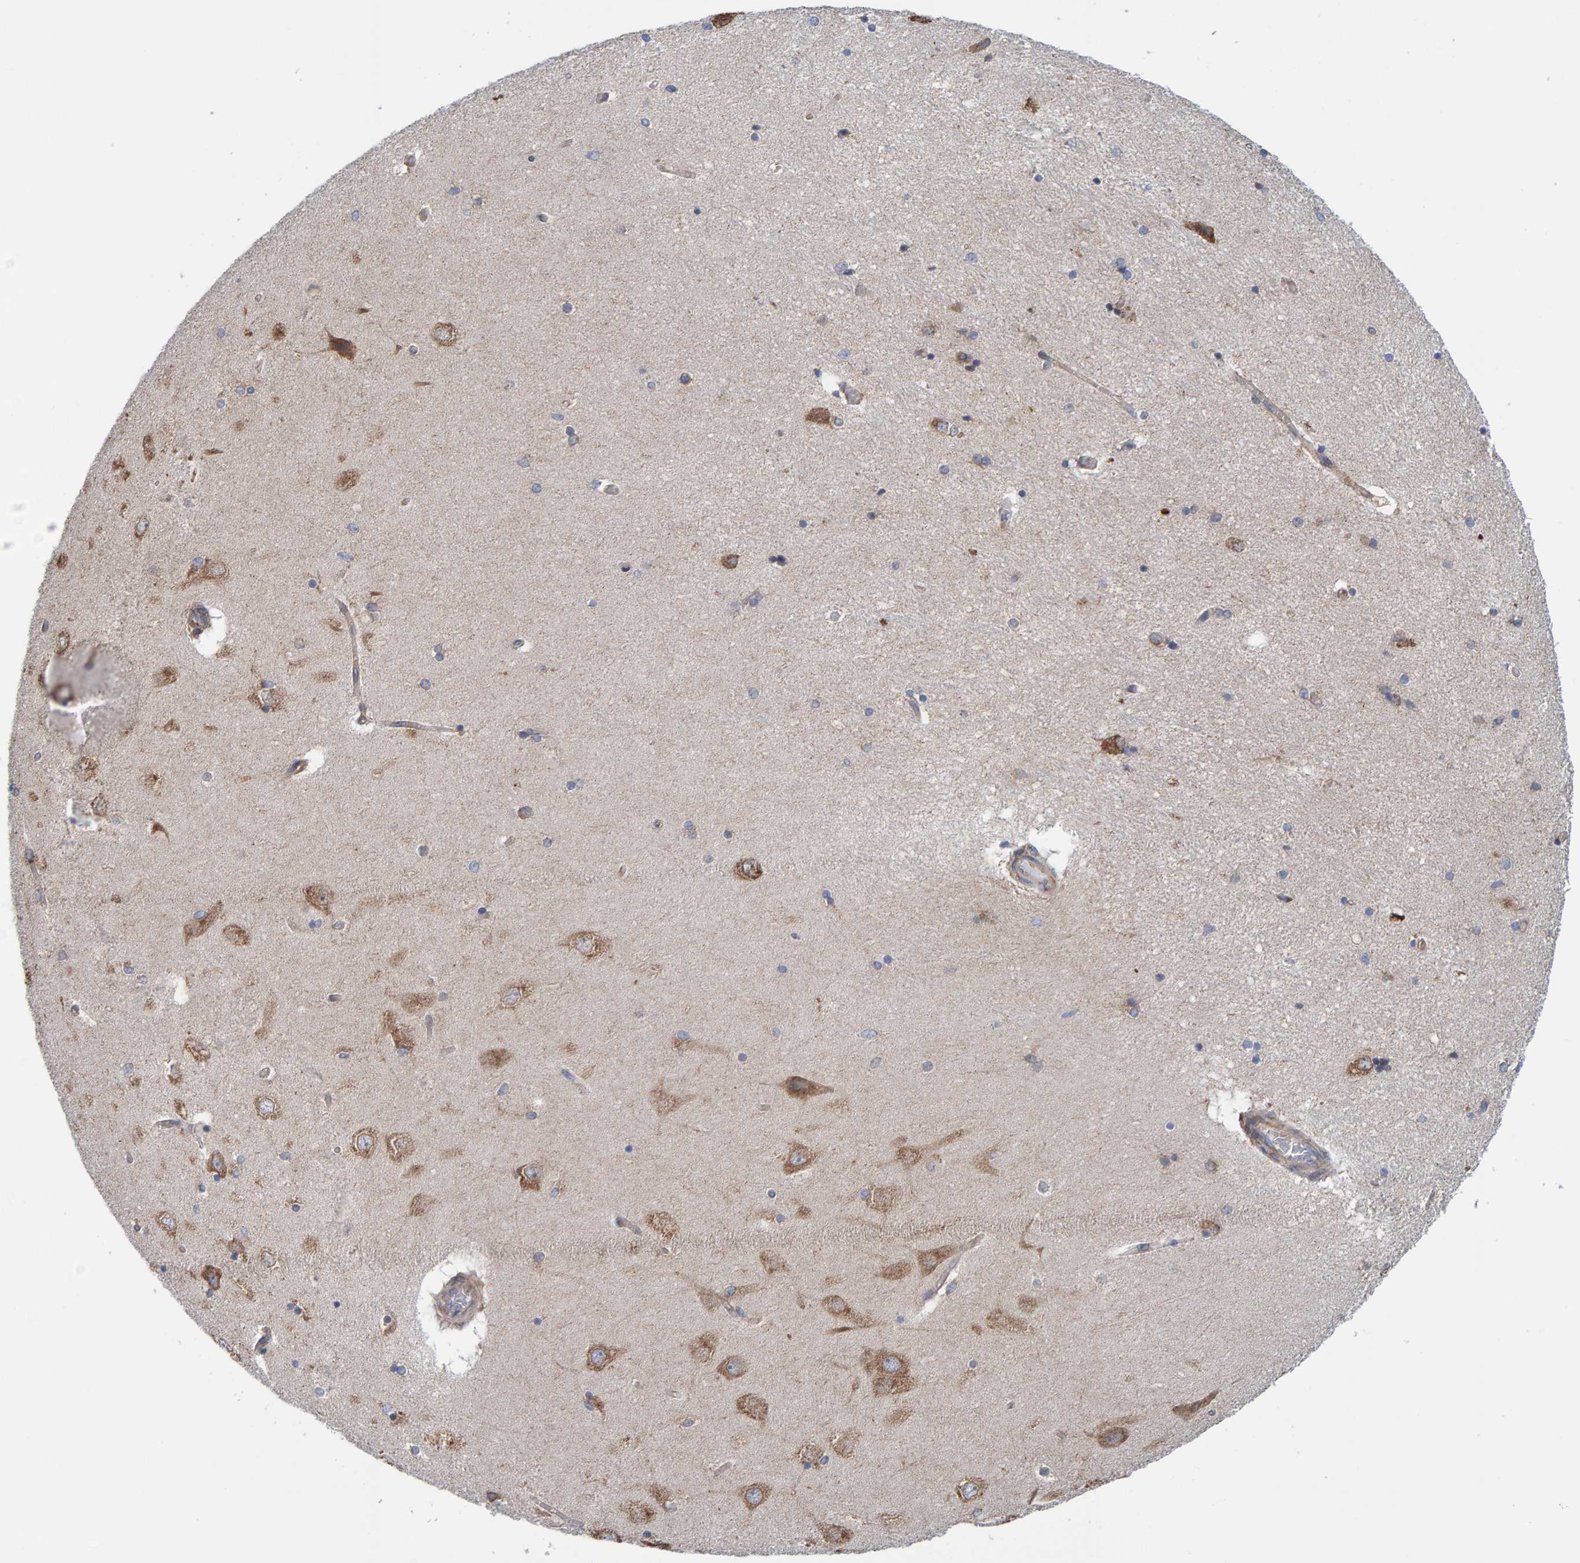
{"staining": {"intensity": "moderate", "quantity": "25%-75%", "location": "cytoplasmic/membranous"}, "tissue": "hippocampus", "cell_type": "Glial cells", "image_type": "normal", "snomed": [{"axis": "morphology", "description": "Normal tissue, NOS"}, {"axis": "topography", "description": "Hippocampus"}], "caption": "Immunohistochemical staining of benign hippocampus displays 25%-75% levels of moderate cytoplasmic/membranous protein staining in about 25%-75% of glial cells.", "gene": "CDK5RAP3", "patient": {"sex": "female", "age": 54}}